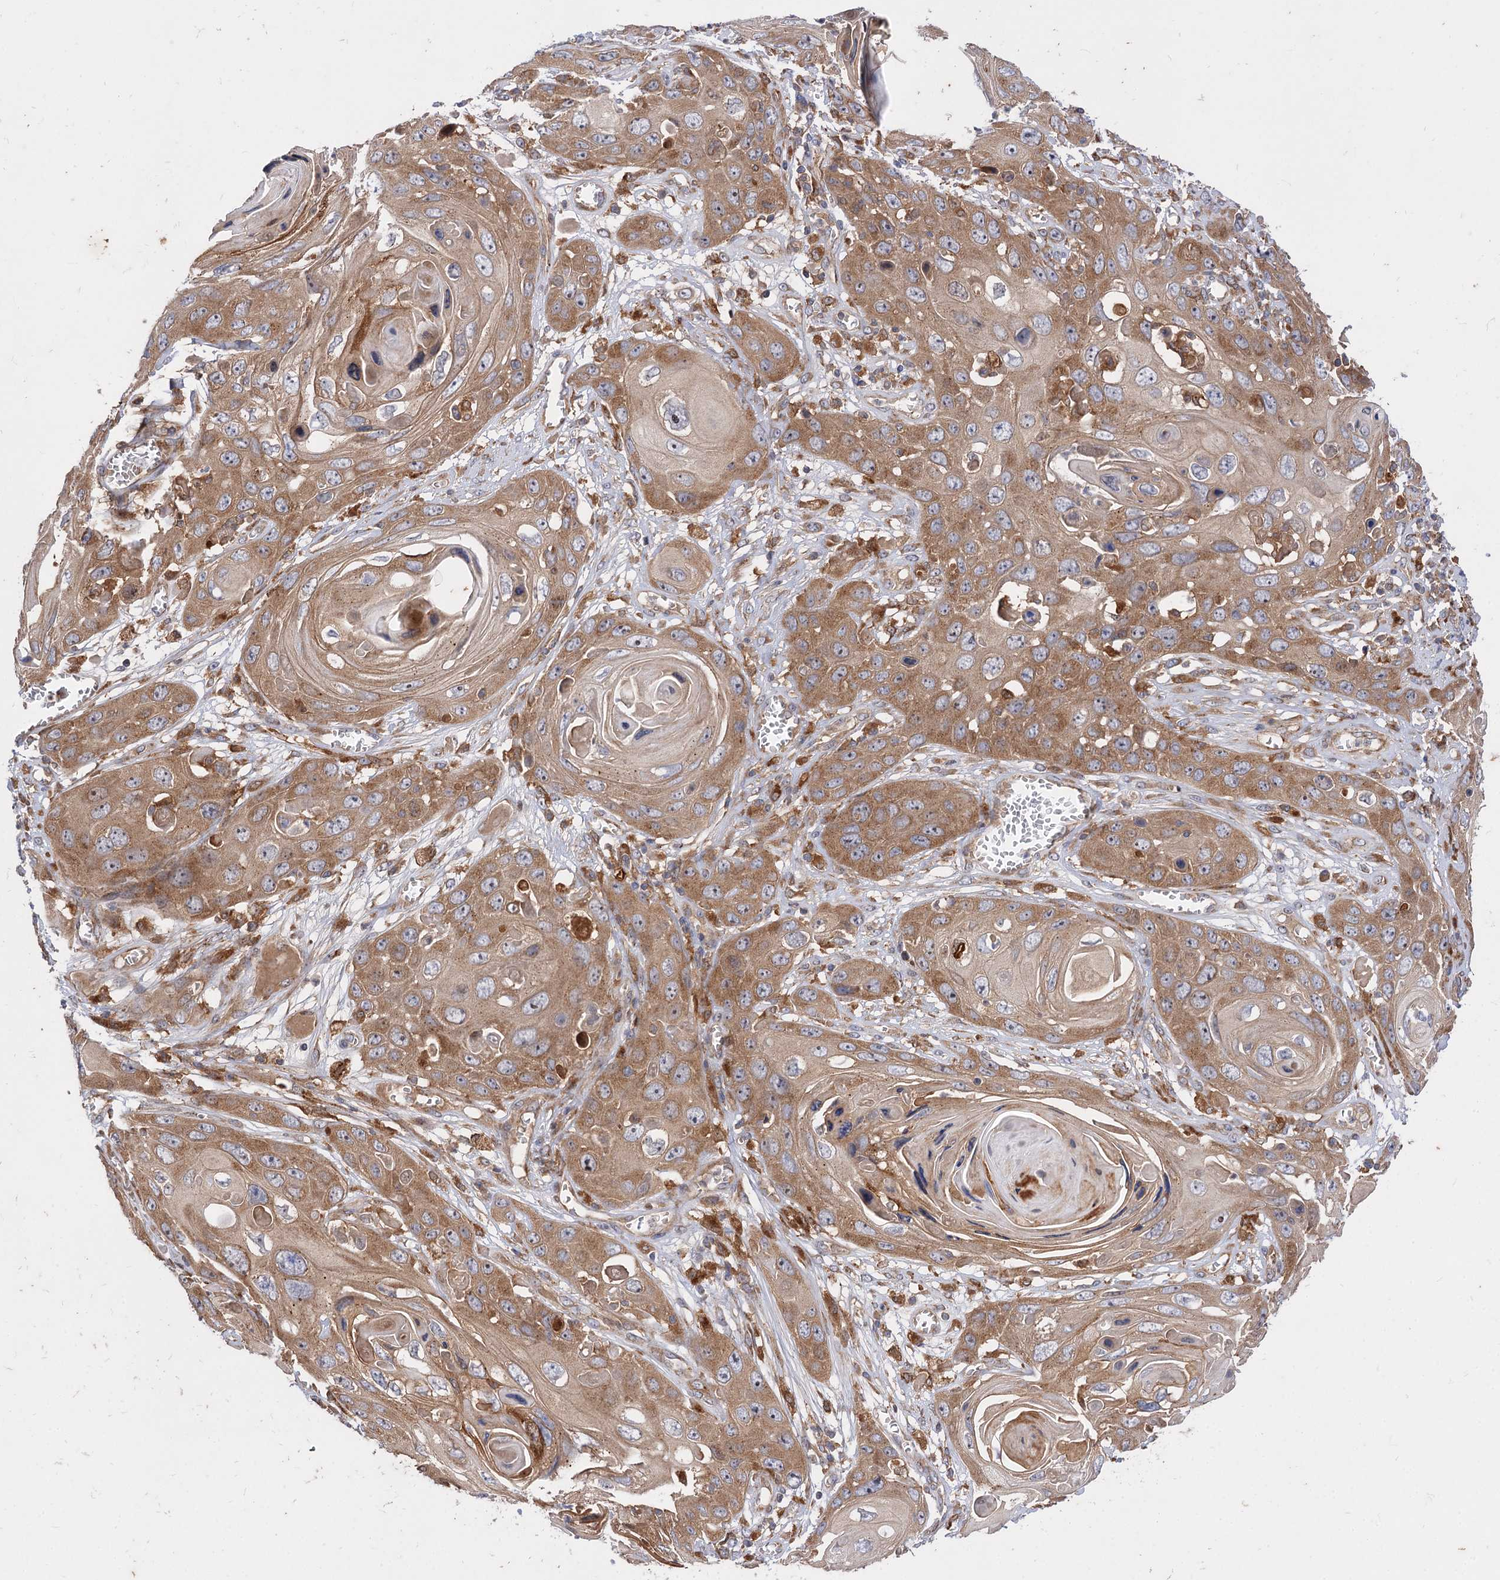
{"staining": {"intensity": "moderate", "quantity": ">75%", "location": "cytoplasmic/membranous"}, "tissue": "skin cancer", "cell_type": "Tumor cells", "image_type": "cancer", "snomed": [{"axis": "morphology", "description": "Squamous cell carcinoma, NOS"}, {"axis": "topography", "description": "Skin"}], "caption": "Immunohistochemistry (IHC) image of neoplastic tissue: skin squamous cell carcinoma stained using immunohistochemistry reveals medium levels of moderate protein expression localized specifically in the cytoplasmic/membranous of tumor cells, appearing as a cytoplasmic/membranous brown color.", "gene": "PATL1", "patient": {"sex": "male", "age": 55}}